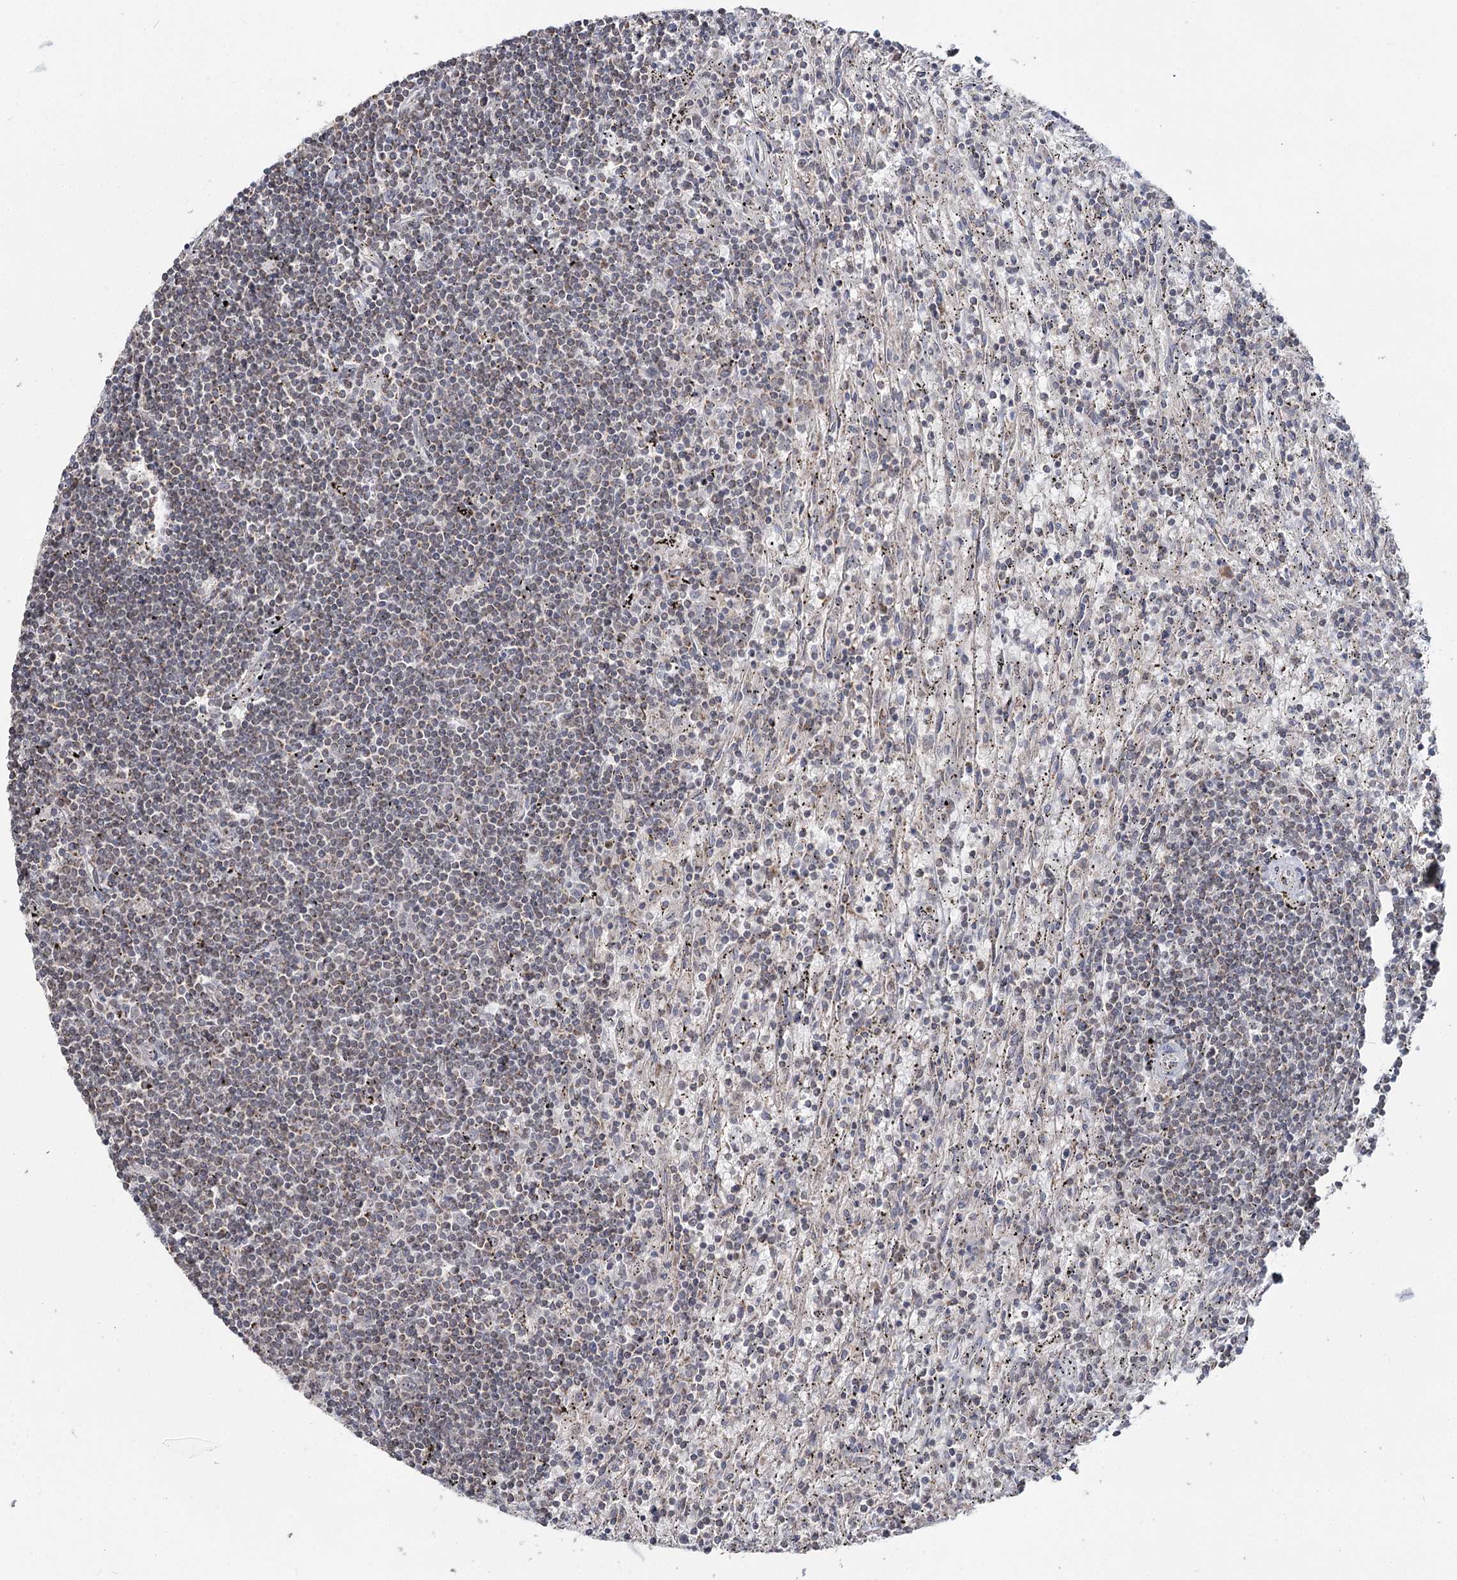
{"staining": {"intensity": "negative", "quantity": "none", "location": "none"}, "tissue": "lymphoma", "cell_type": "Tumor cells", "image_type": "cancer", "snomed": [{"axis": "morphology", "description": "Malignant lymphoma, non-Hodgkin's type, Low grade"}, {"axis": "topography", "description": "Spleen"}], "caption": "Micrograph shows no protein expression in tumor cells of low-grade malignant lymphoma, non-Hodgkin's type tissue.", "gene": "PDHX", "patient": {"sex": "male", "age": 76}}